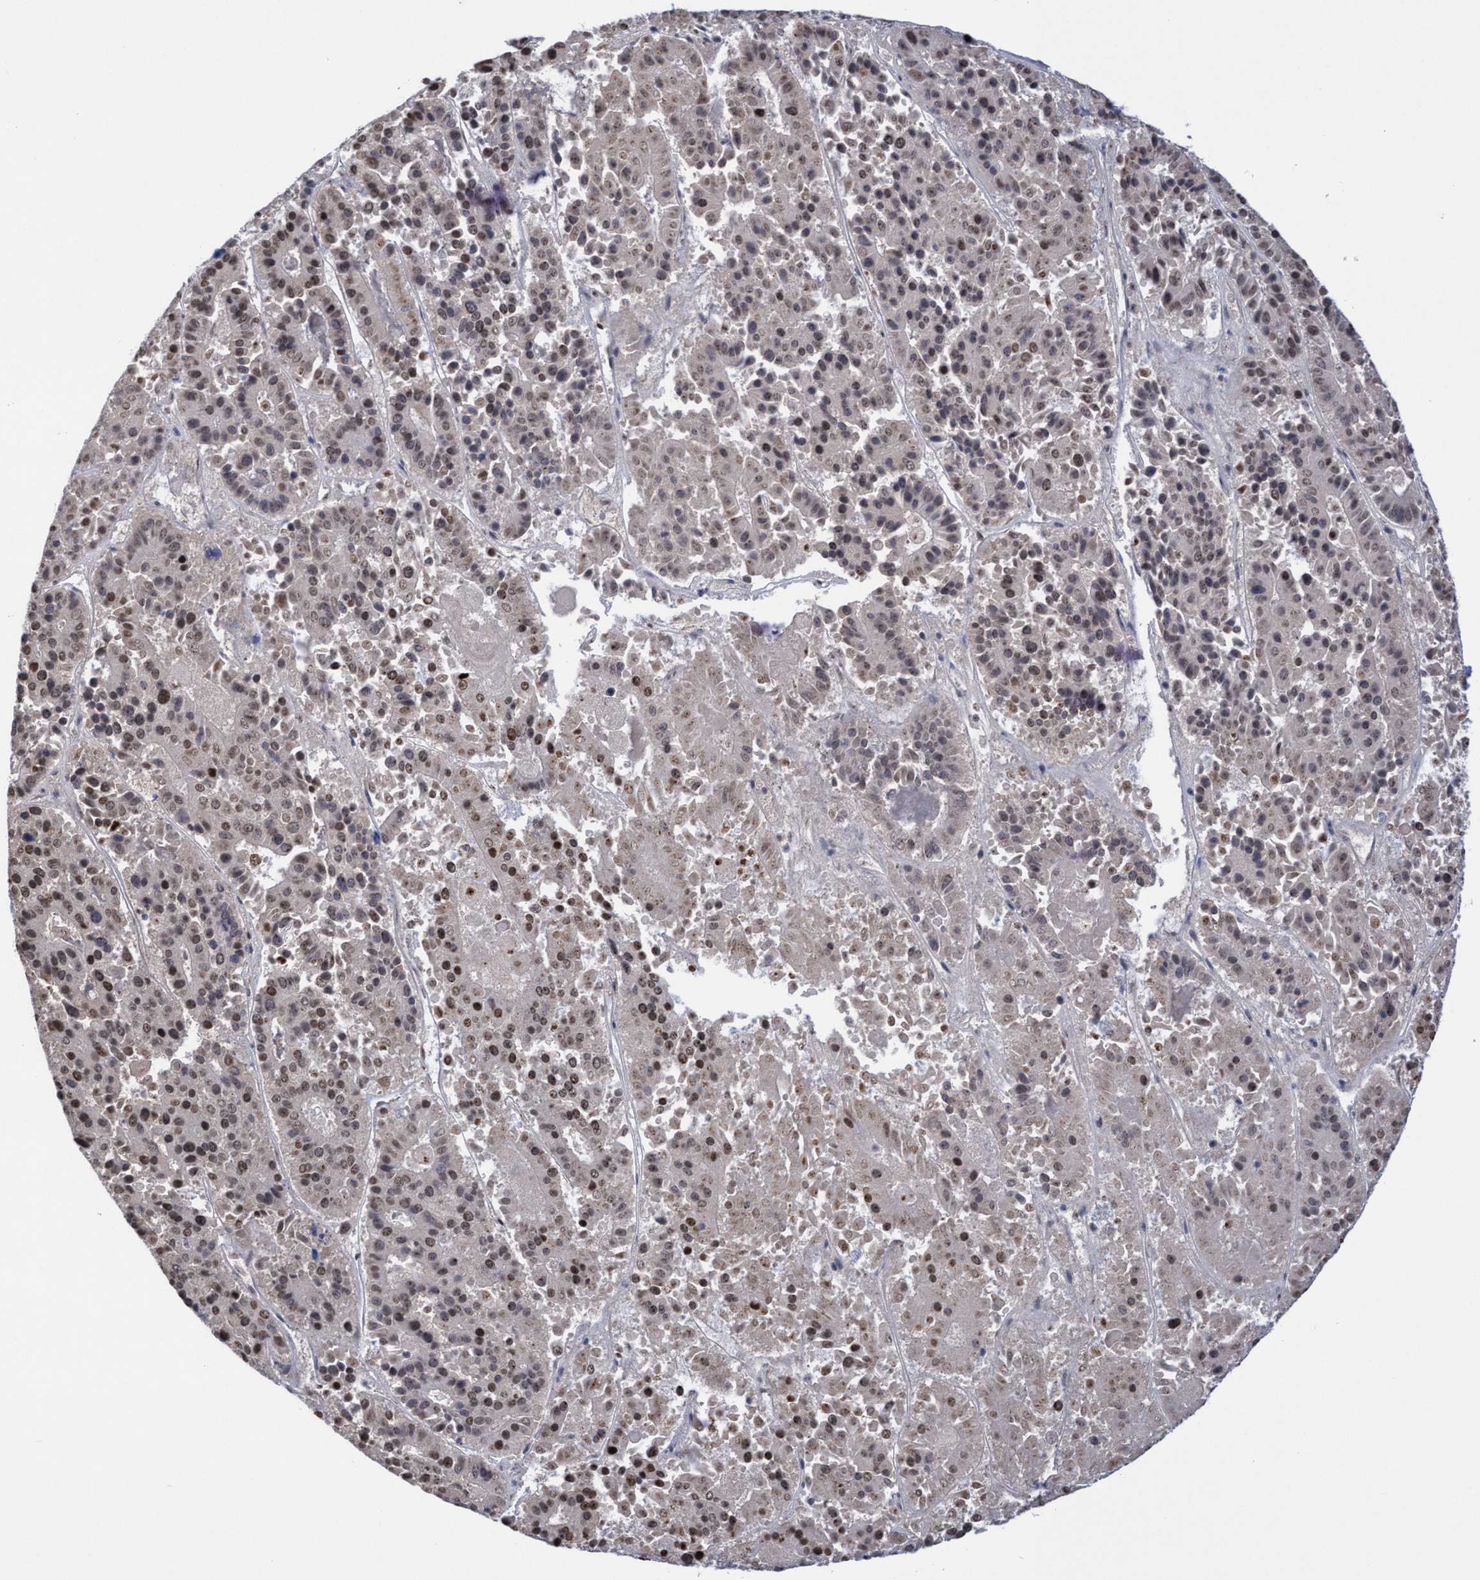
{"staining": {"intensity": "moderate", "quantity": "25%-75%", "location": "nuclear"}, "tissue": "pancreatic cancer", "cell_type": "Tumor cells", "image_type": "cancer", "snomed": [{"axis": "morphology", "description": "Adenocarcinoma, NOS"}, {"axis": "topography", "description": "Pancreas"}], "caption": "Brown immunohistochemical staining in pancreatic cancer (adenocarcinoma) displays moderate nuclear staining in about 25%-75% of tumor cells.", "gene": "EFCAB10", "patient": {"sex": "male", "age": 50}}